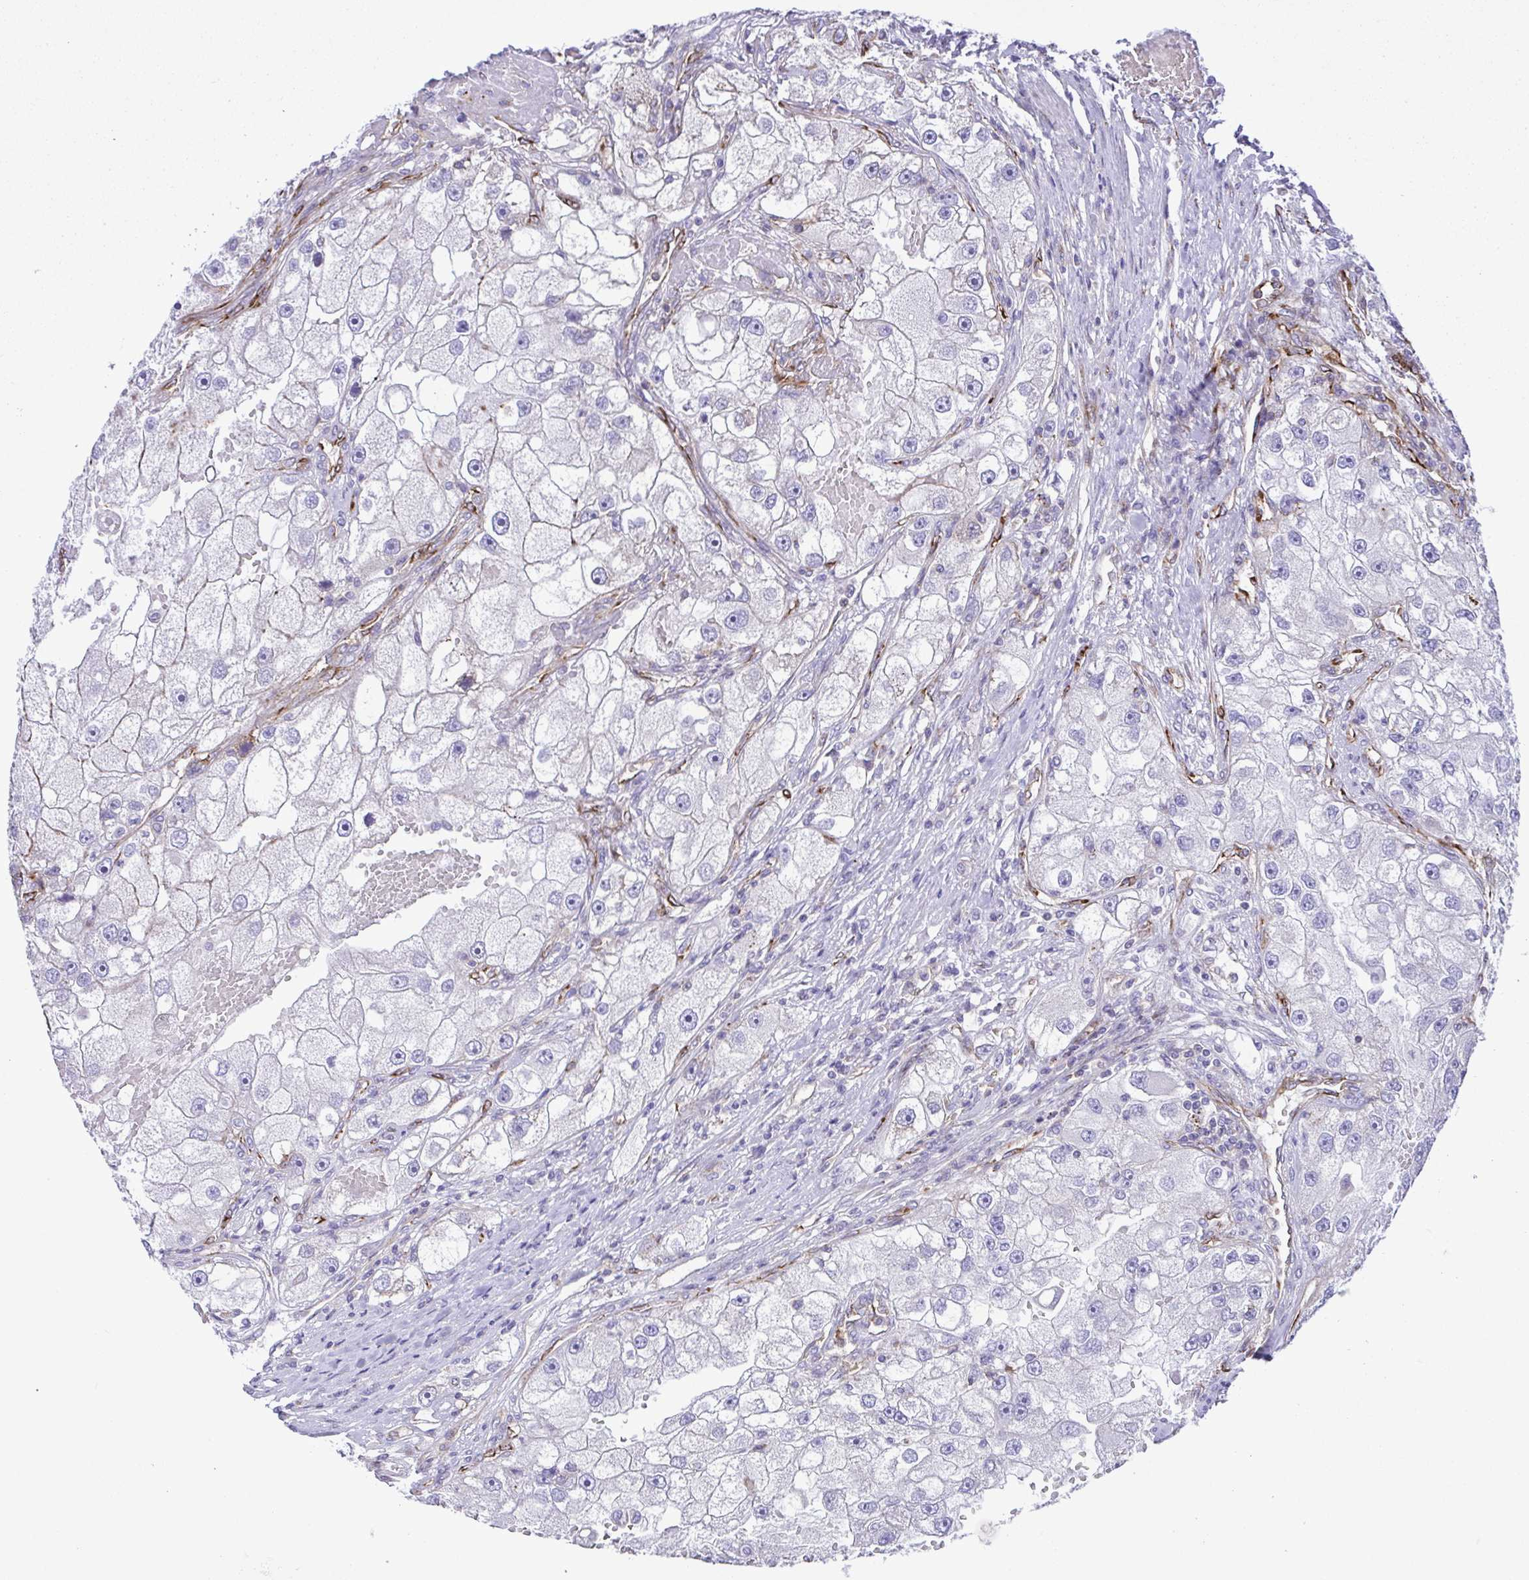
{"staining": {"intensity": "negative", "quantity": "none", "location": "none"}, "tissue": "renal cancer", "cell_type": "Tumor cells", "image_type": "cancer", "snomed": [{"axis": "morphology", "description": "Adenocarcinoma, NOS"}, {"axis": "topography", "description": "Kidney"}], "caption": "The histopathology image shows no significant expression in tumor cells of renal adenocarcinoma. (Brightfield microscopy of DAB immunohistochemistry (IHC) at high magnification).", "gene": "FLT1", "patient": {"sex": "male", "age": 63}}